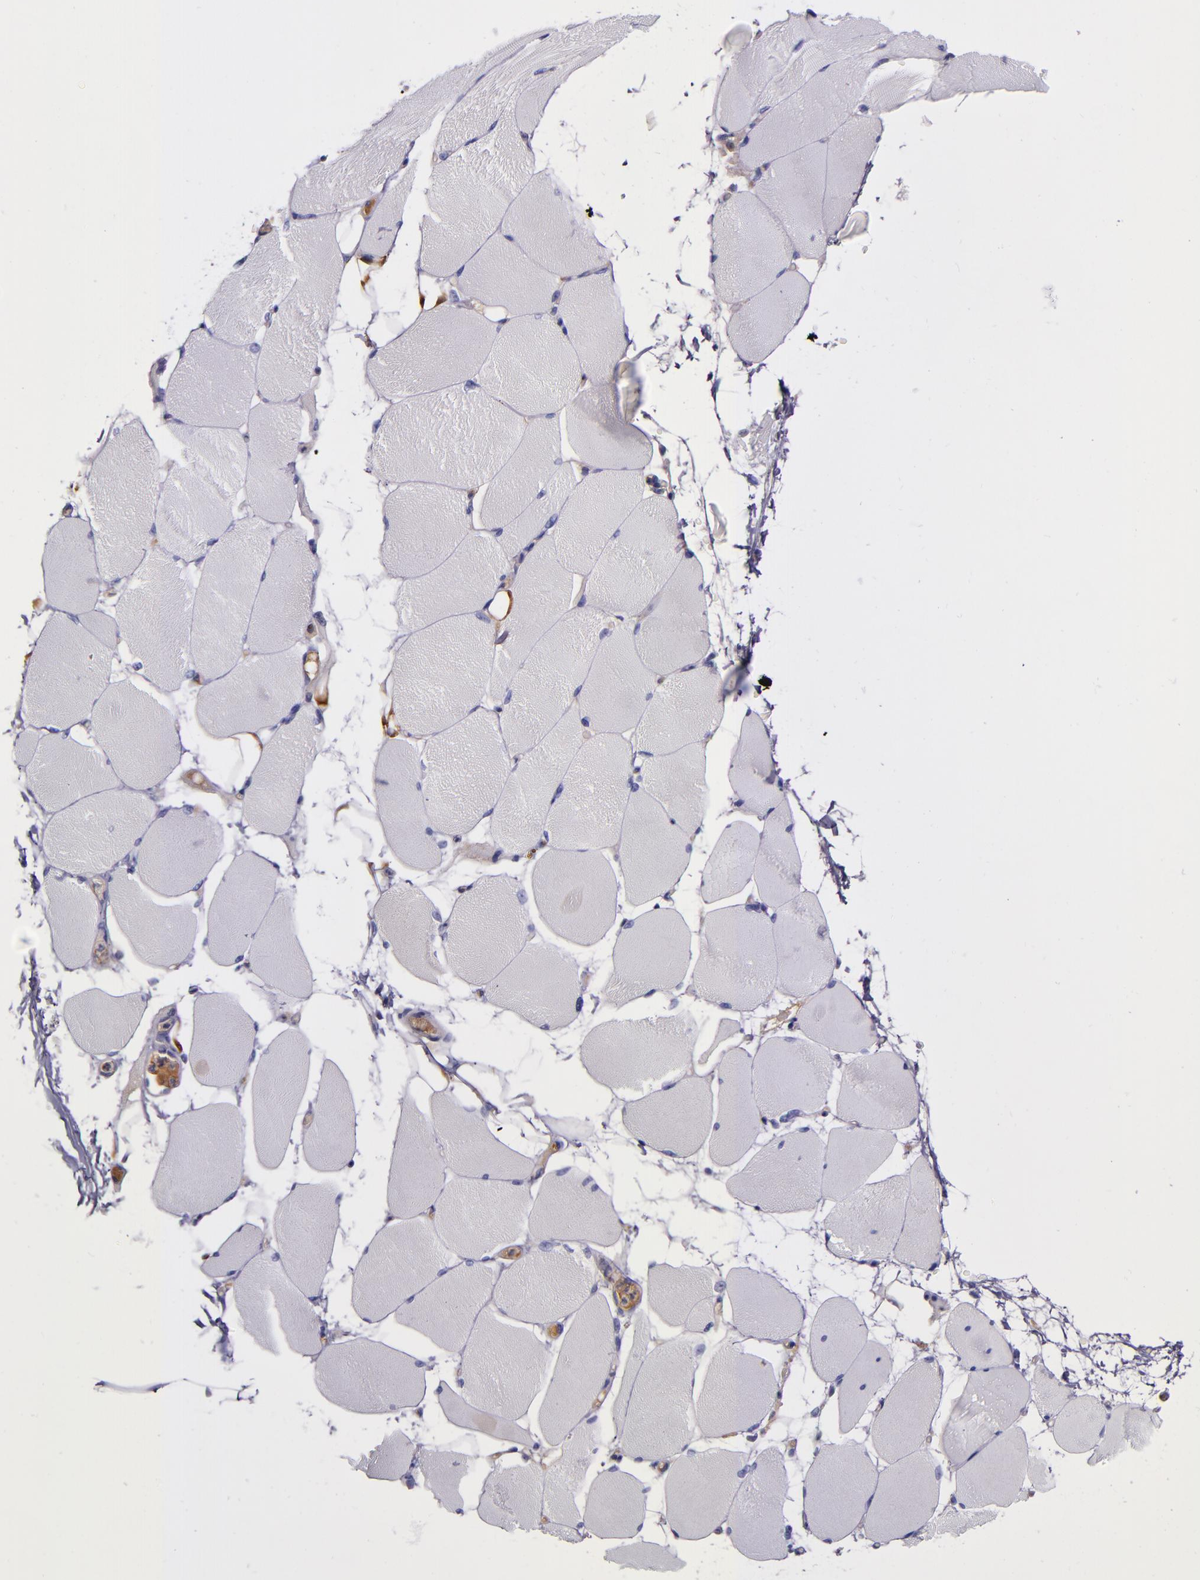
{"staining": {"intensity": "negative", "quantity": "none", "location": "none"}, "tissue": "skeletal muscle", "cell_type": "Myocytes", "image_type": "normal", "snomed": [{"axis": "morphology", "description": "Normal tissue, NOS"}, {"axis": "topography", "description": "Skeletal muscle"}, {"axis": "topography", "description": "Parathyroid gland"}], "caption": "A high-resolution image shows immunohistochemistry (IHC) staining of normal skeletal muscle, which demonstrates no significant expression in myocytes.", "gene": "CLEC3B", "patient": {"sex": "female", "age": 37}}